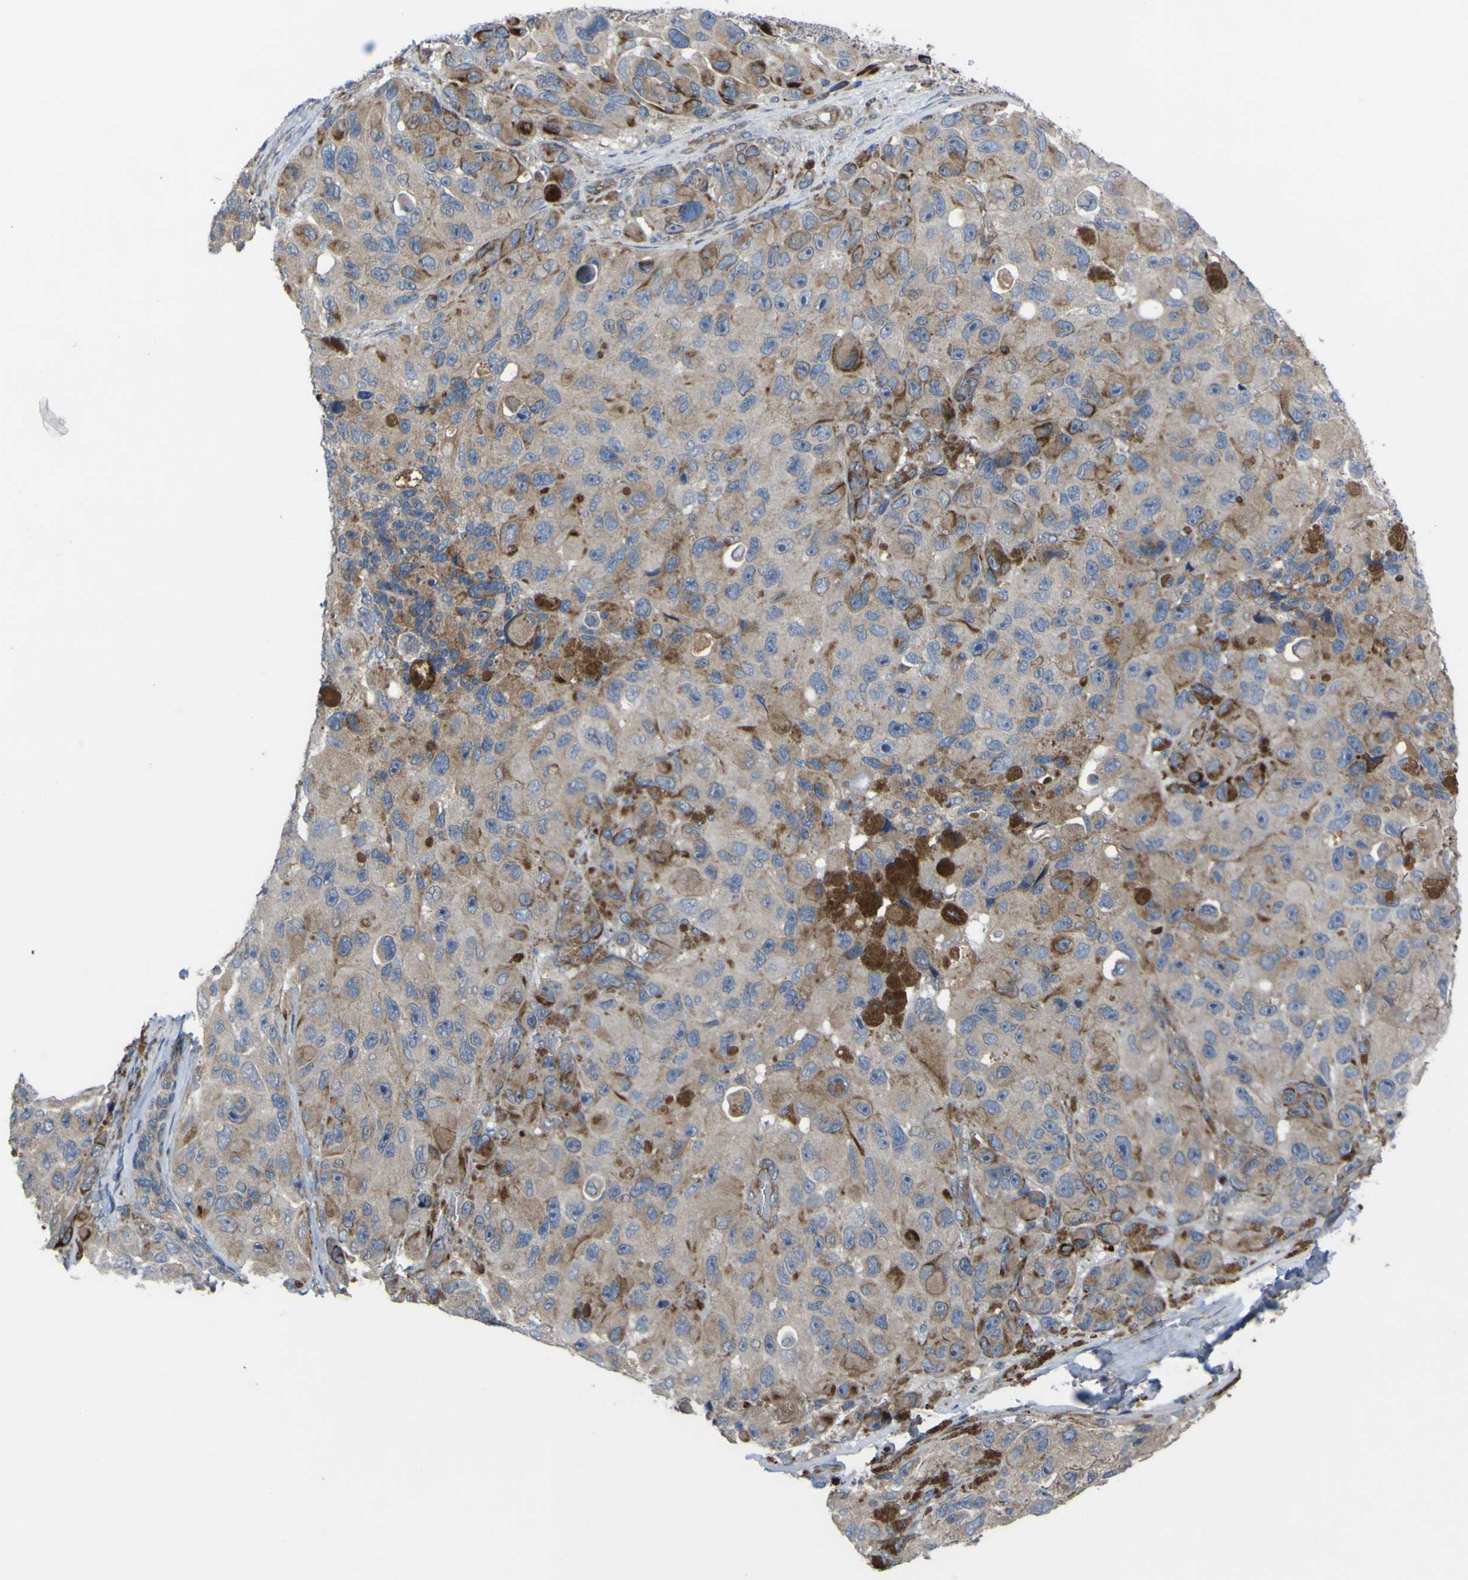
{"staining": {"intensity": "weak", "quantity": "25%-75%", "location": "cytoplasmic/membranous"}, "tissue": "melanoma", "cell_type": "Tumor cells", "image_type": "cancer", "snomed": [{"axis": "morphology", "description": "Malignant melanoma, NOS"}, {"axis": "topography", "description": "Skin"}], "caption": "Immunohistochemical staining of malignant melanoma reveals weak cytoplasmic/membranous protein staining in about 25%-75% of tumor cells.", "gene": "GPLD1", "patient": {"sex": "female", "age": 73}}